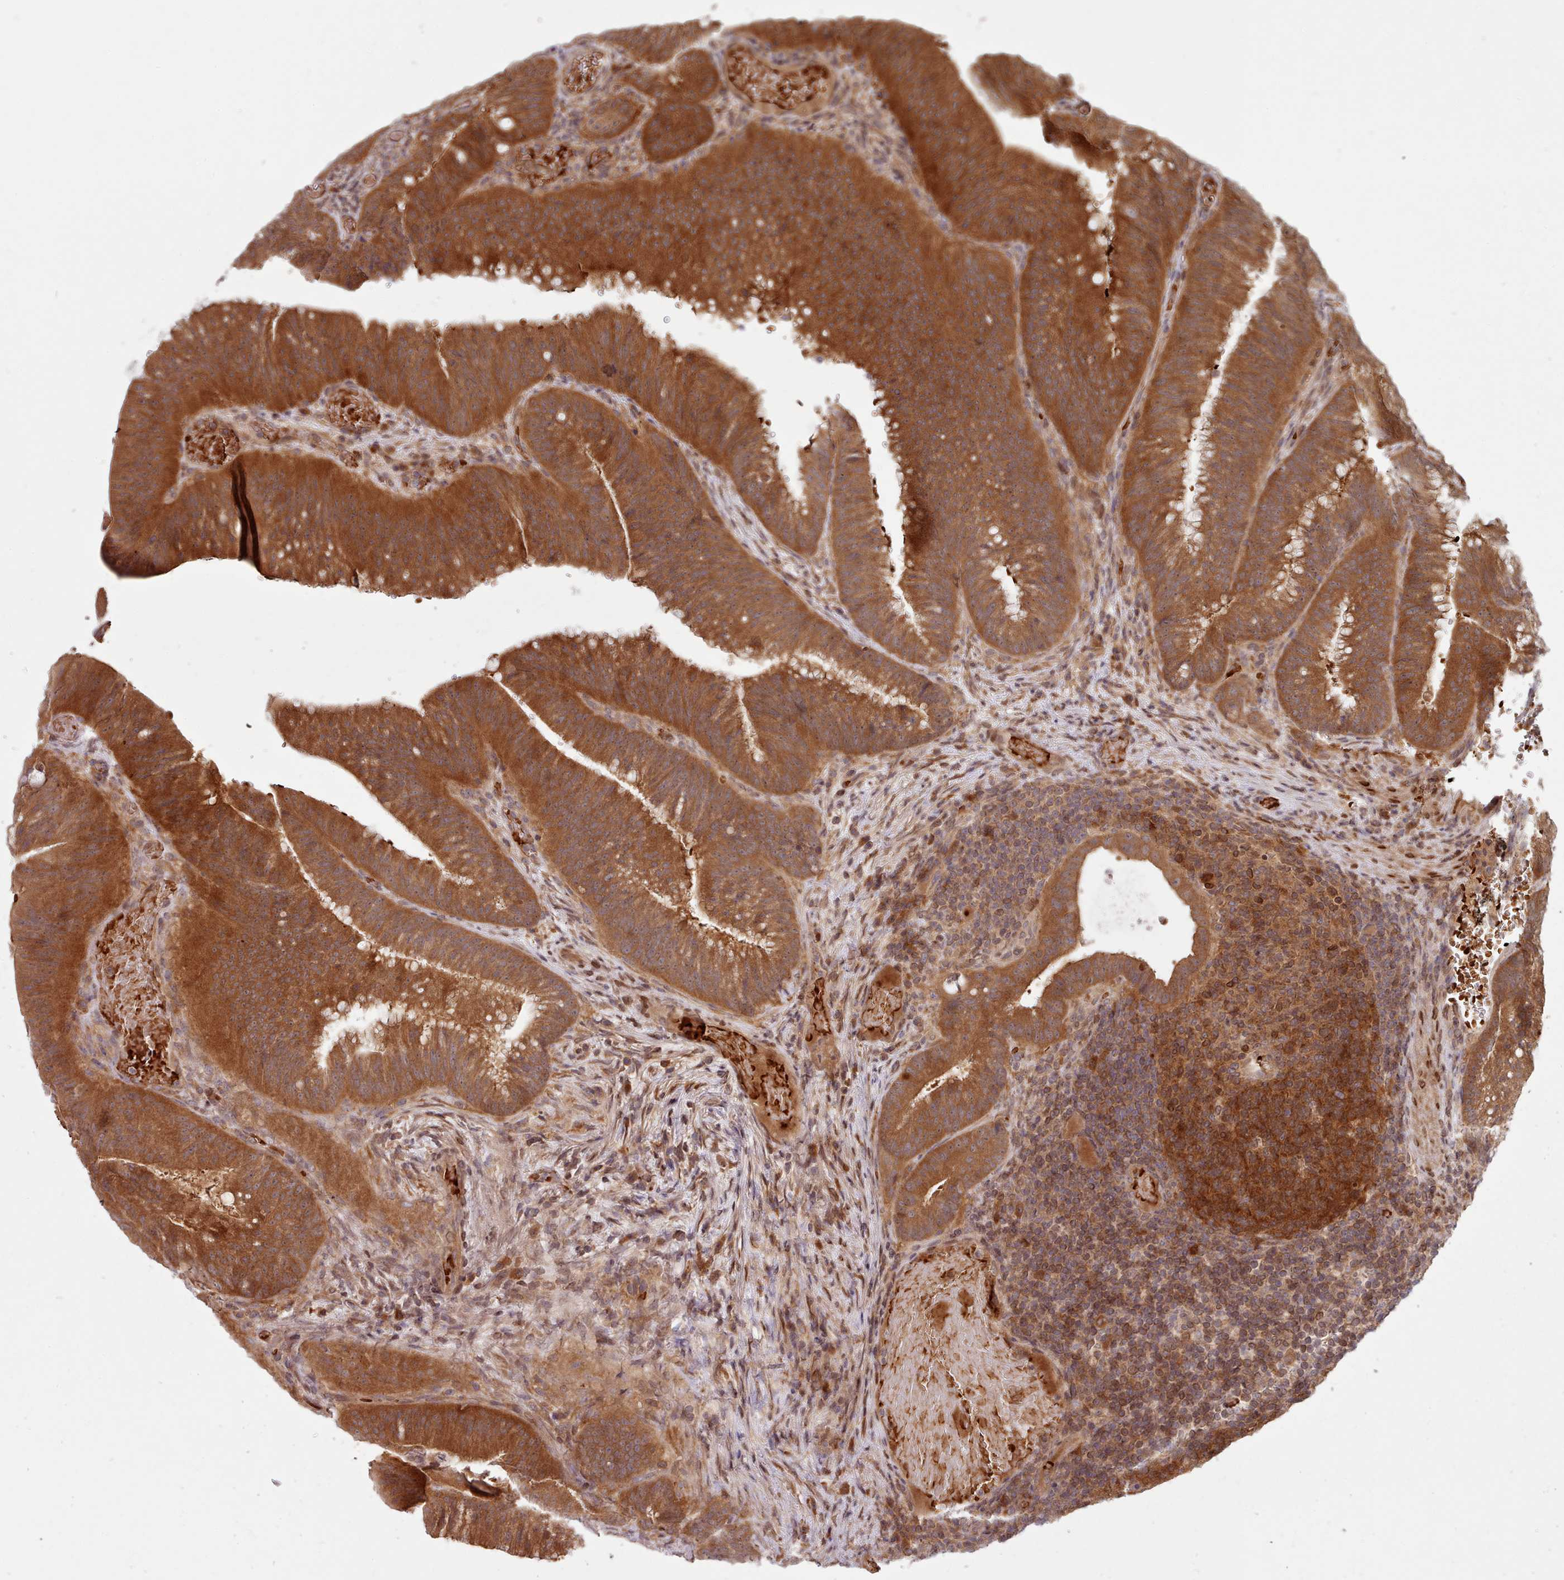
{"staining": {"intensity": "strong", "quantity": ">75%", "location": "cytoplasmic/membranous"}, "tissue": "colorectal cancer", "cell_type": "Tumor cells", "image_type": "cancer", "snomed": [{"axis": "morphology", "description": "Adenocarcinoma, NOS"}, {"axis": "topography", "description": "Colon"}], "caption": "Human colorectal cancer stained with a protein marker shows strong staining in tumor cells.", "gene": "UBE2G1", "patient": {"sex": "female", "age": 43}}